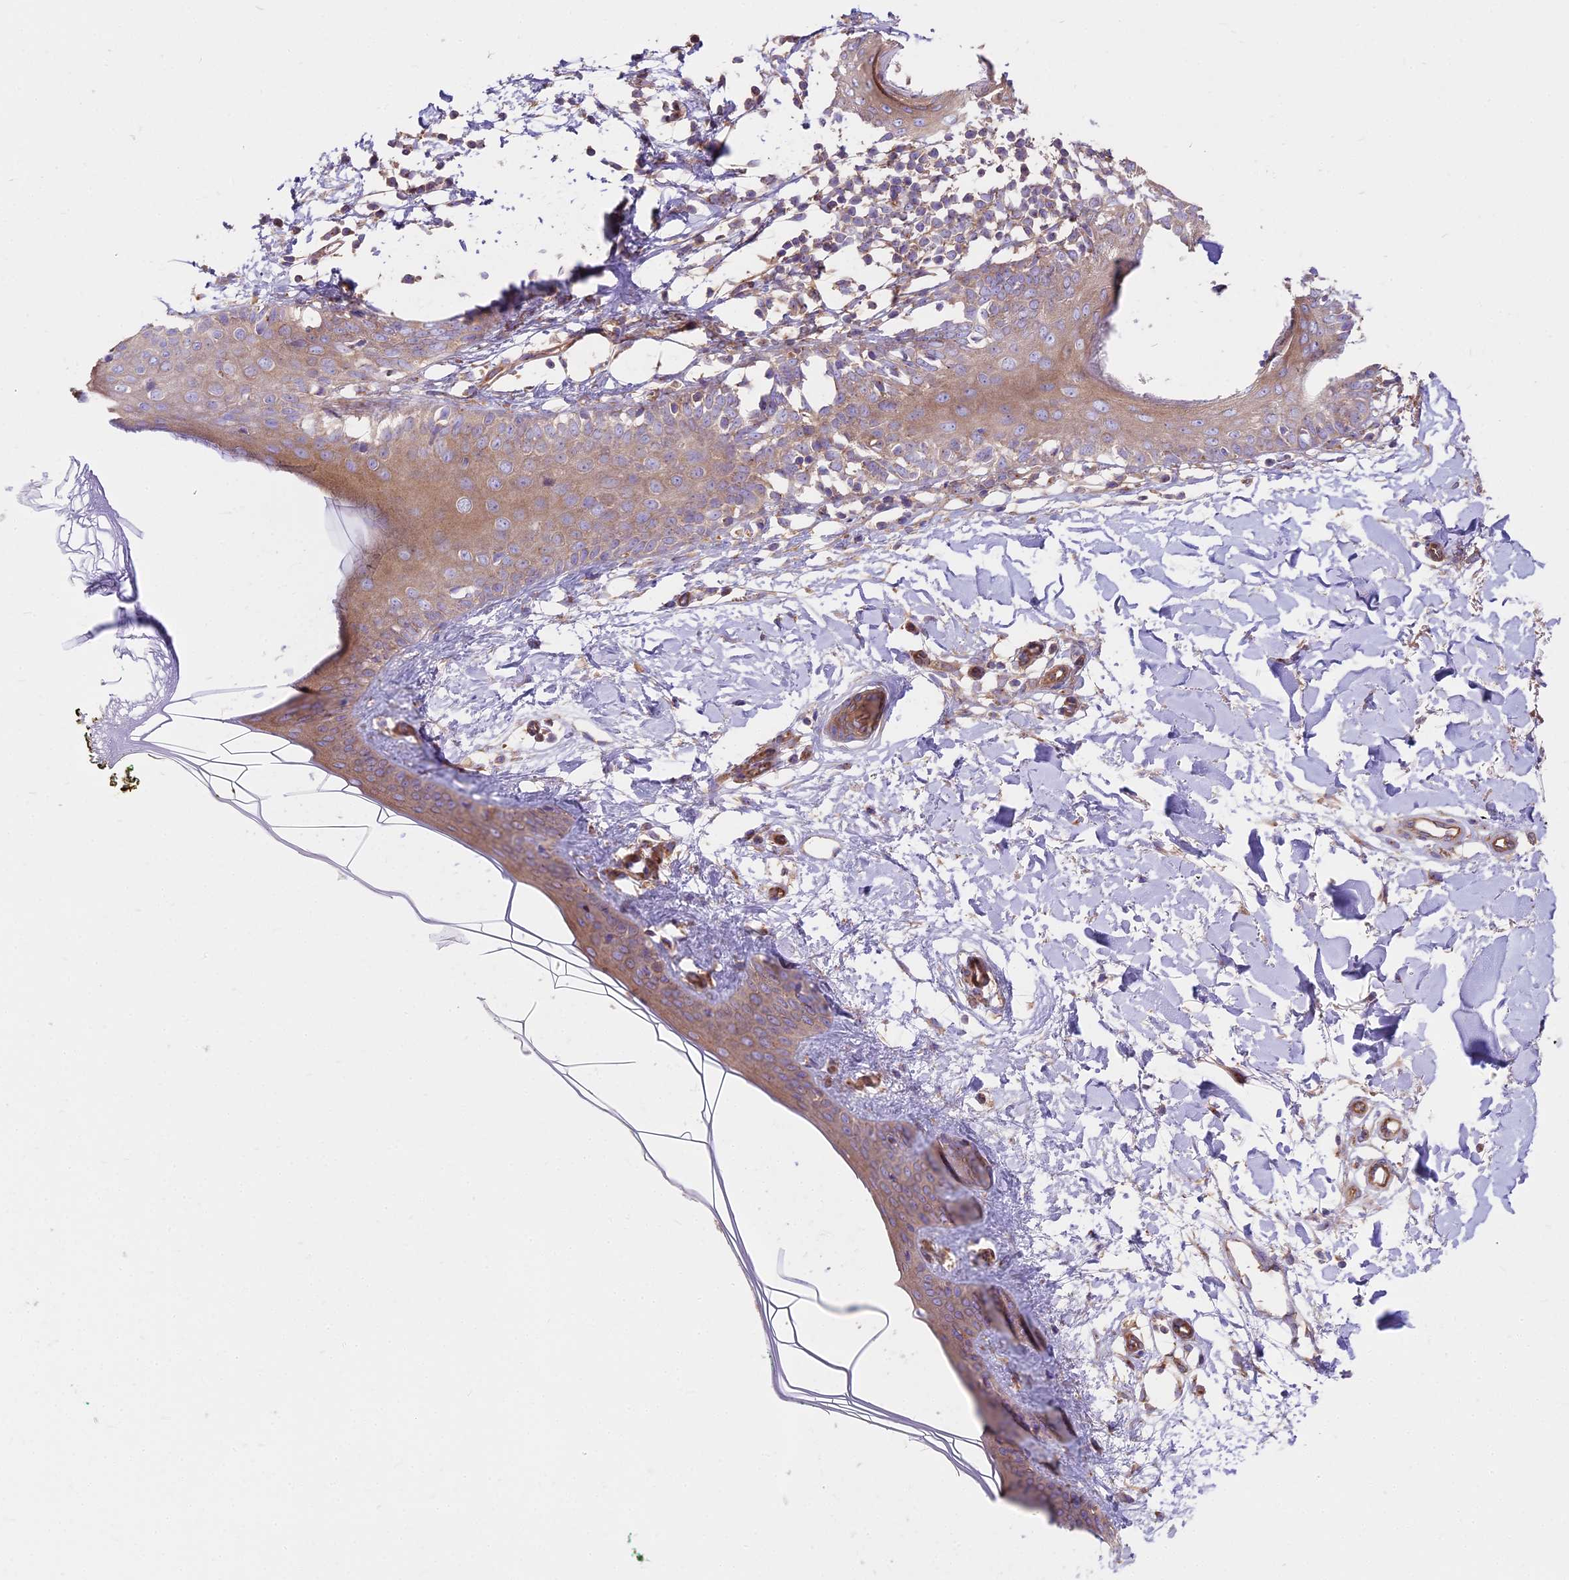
{"staining": {"intensity": "weak", "quantity": ">75%", "location": "cytoplasmic/membranous"}, "tissue": "skin", "cell_type": "Fibroblasts", "image_type": "normal", "snomed": [{"axis": "morphology", "description": "Normal tissue, NOS"}, {"axis": "topography", "description": "Skin"}], "caption": "DAB (3,3'-diaminobenzidine) immunohistochemical staining of normal skin exhibits weak cytoplasmic/membranous protein staining in about >75% of fibroblasts.", "gene": "DCTN3", "patient": {"sex": "female", "age": 34}}